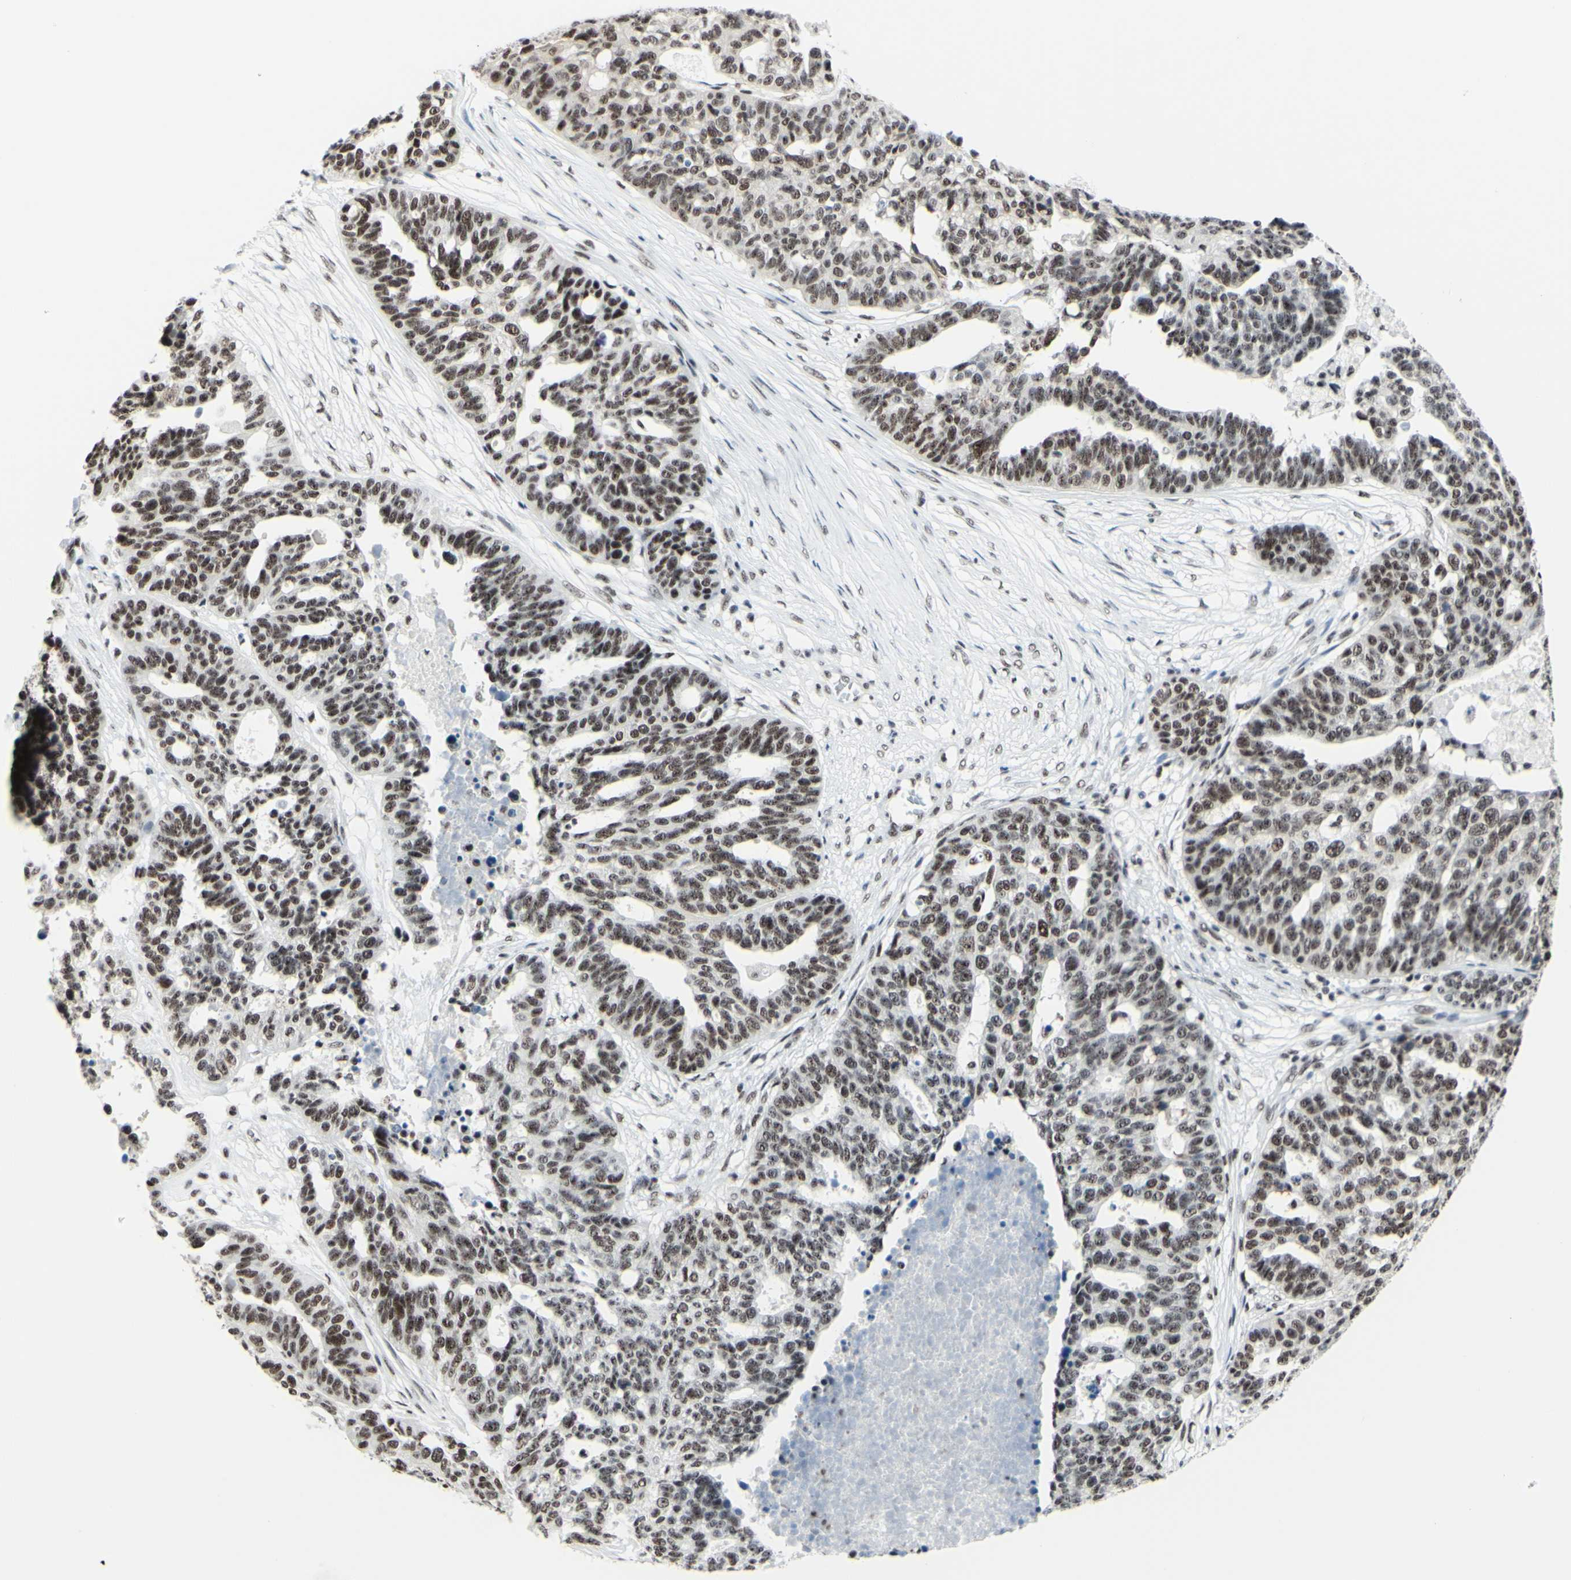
{"staining": {"intensity": "weak", "quantity": ">75%", "location": "nuclear"}, "tissue": "ovarian cancer", "cell_type": "Tumor cells", "image_type": "cancer", "snomed": [{"axis": "morphology", "description": "Cystadenocarcinoma, serous, NOS"}, {"axis": "topography", "description": "Ovary"}], "caption": "Immunohistochemistry (IHC) photomicrograph of serous cystadenocarcinoma (ovarian) stained for a protein (brown), which demonstrates low levels of weak nuclear positivity in about >75% of tumor cells.", "gene": "WTAP", "patient": {"sex": "female", "age": 59}}